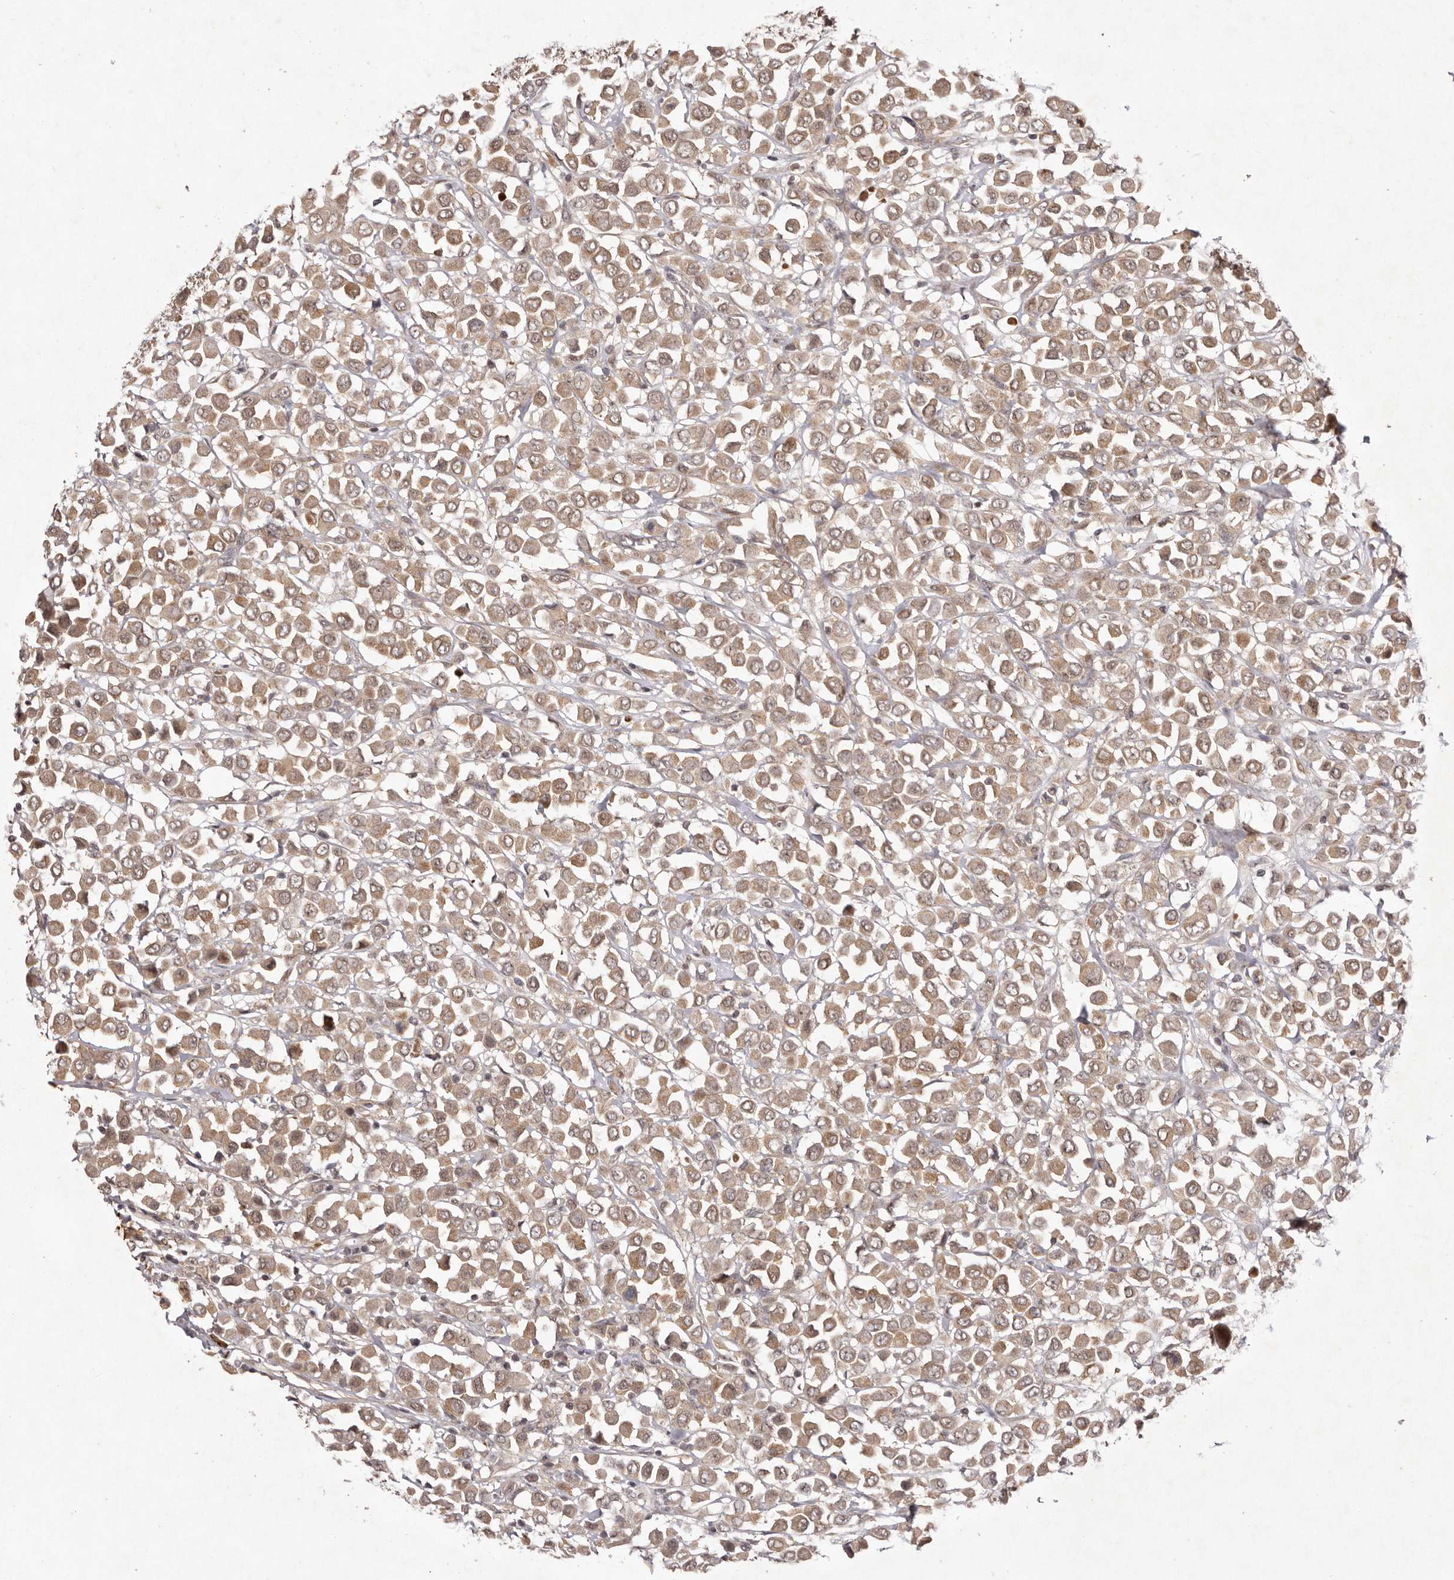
{"staining": {"intensity": "moderate", "quantity": ">75%", "location": "cytoplasmic/membranous"}, "tissue": "breast cancer", "cell_type": "Tumor cells", "image_type": "cancer", "snomed": [{"axis": "morphology", "description": "Duct carcinoma"}, {"axis": "topography", "description": "Breast"}], "caption": "Breast cancer tissue exhibits moderate cytoplasmic/membranous staining in approximately >75% of tumor cells, visualized by immunohistochemistry. (DAB IHC, brown staining for protein, blue staining for nuclei).", "gene": "BUD31", "patient": {"sex": "female", "age": 61}}